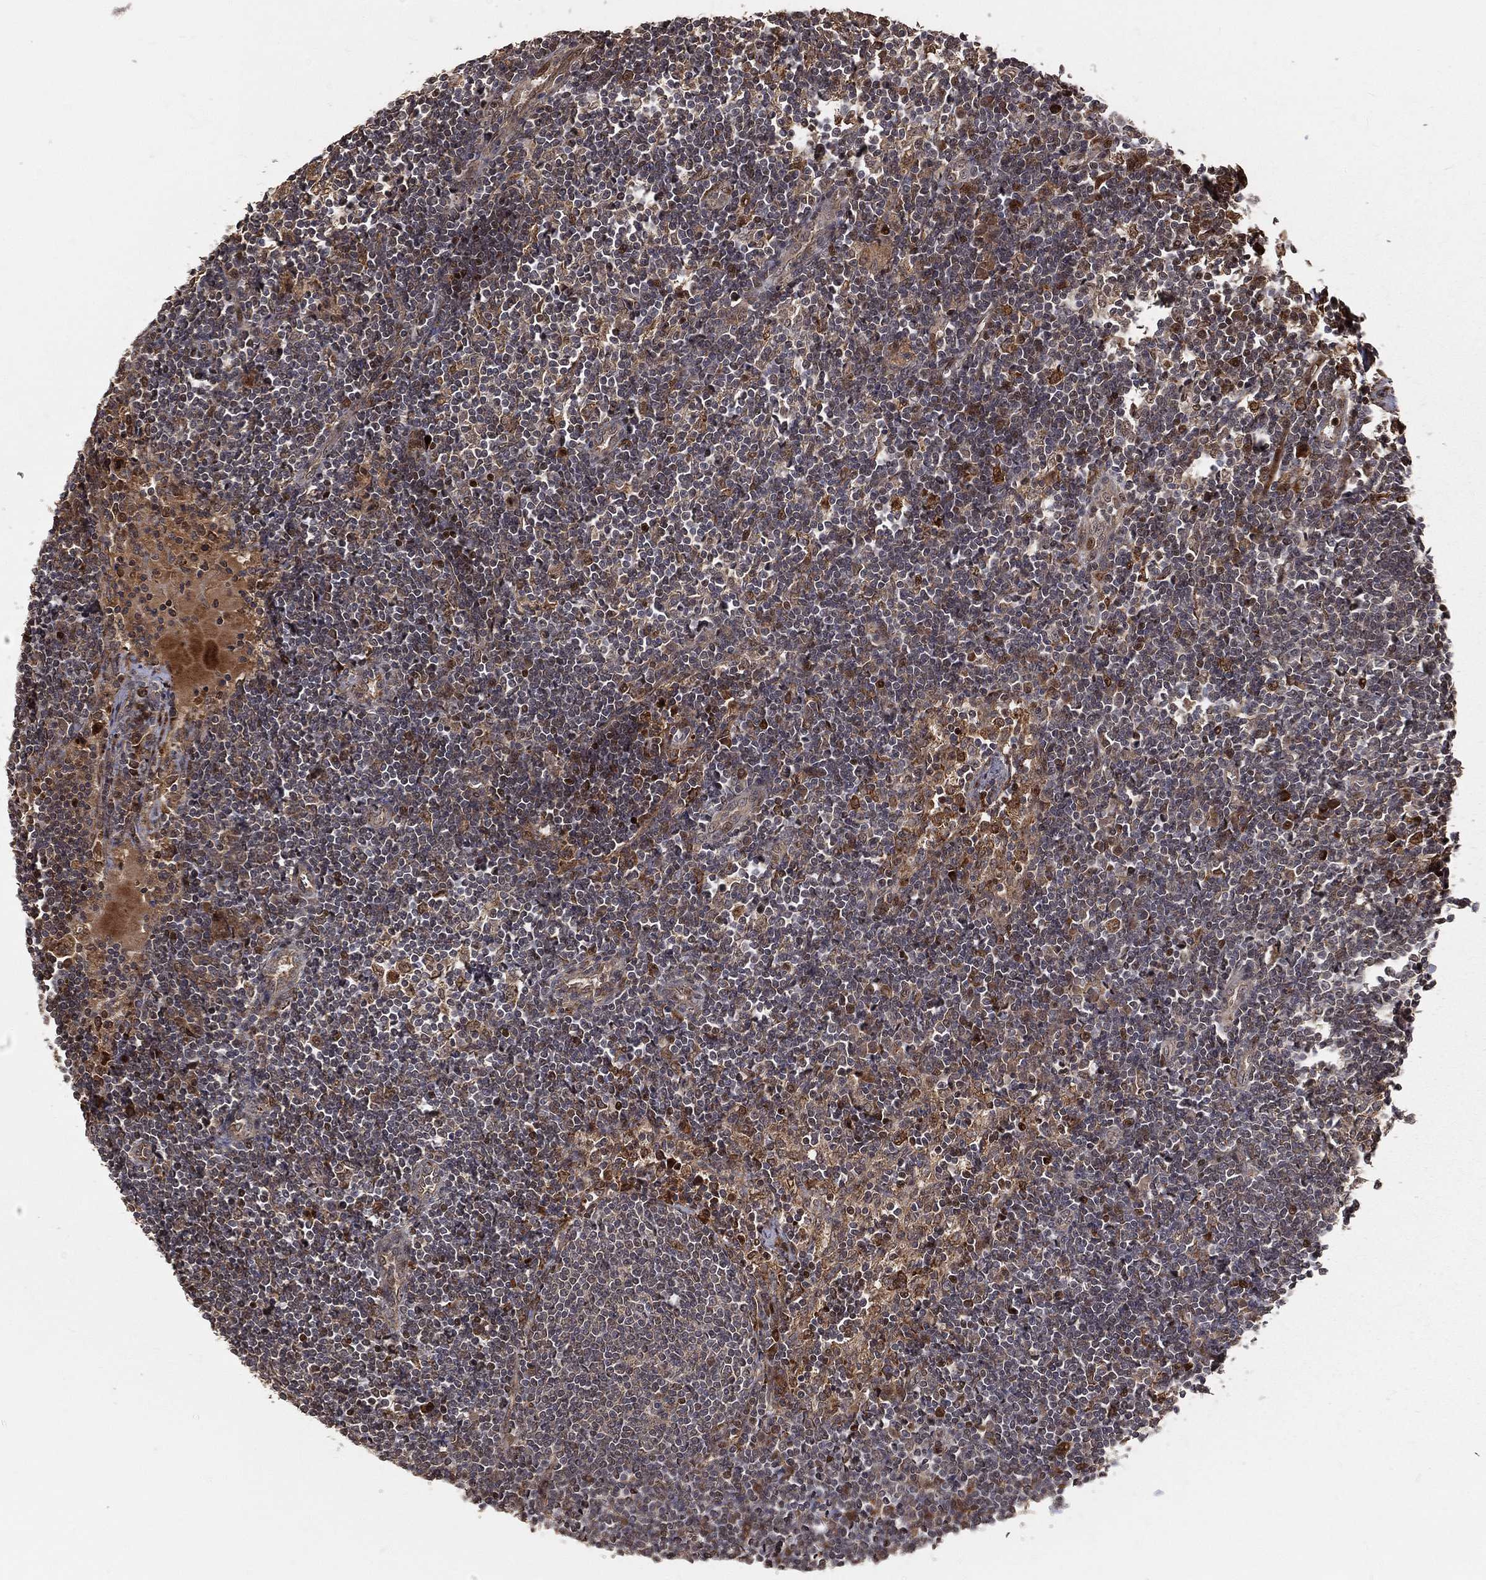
{"staining": {"intensity": "moderate", "quantity": "<25%", "location": "cytoplasmic/membranous,nuclear"}, "tissue": "lymph node", "cell_type": "Non-germinal center cells", "image_type": "normal", "snomed": [{"axis": "morphology", "description": "Normal tissue, NOS"}, {"axis": "morphology", "description": "Adenocarcinoma, NOS"}, {"axis": "topography", "description": "Lymph node"}, {"axis": "topography", "description": "Pancreas"}], "caption": "Protein expression analysis of unremarkable human lymph node reveals moderate cytoplasmic/membranous,nuclear expression in about <25% of non-germinal center cells. Nuclei are stained in blue.", "gene": "MAPK1", "patient": {"sex": "female", "age": 58}}